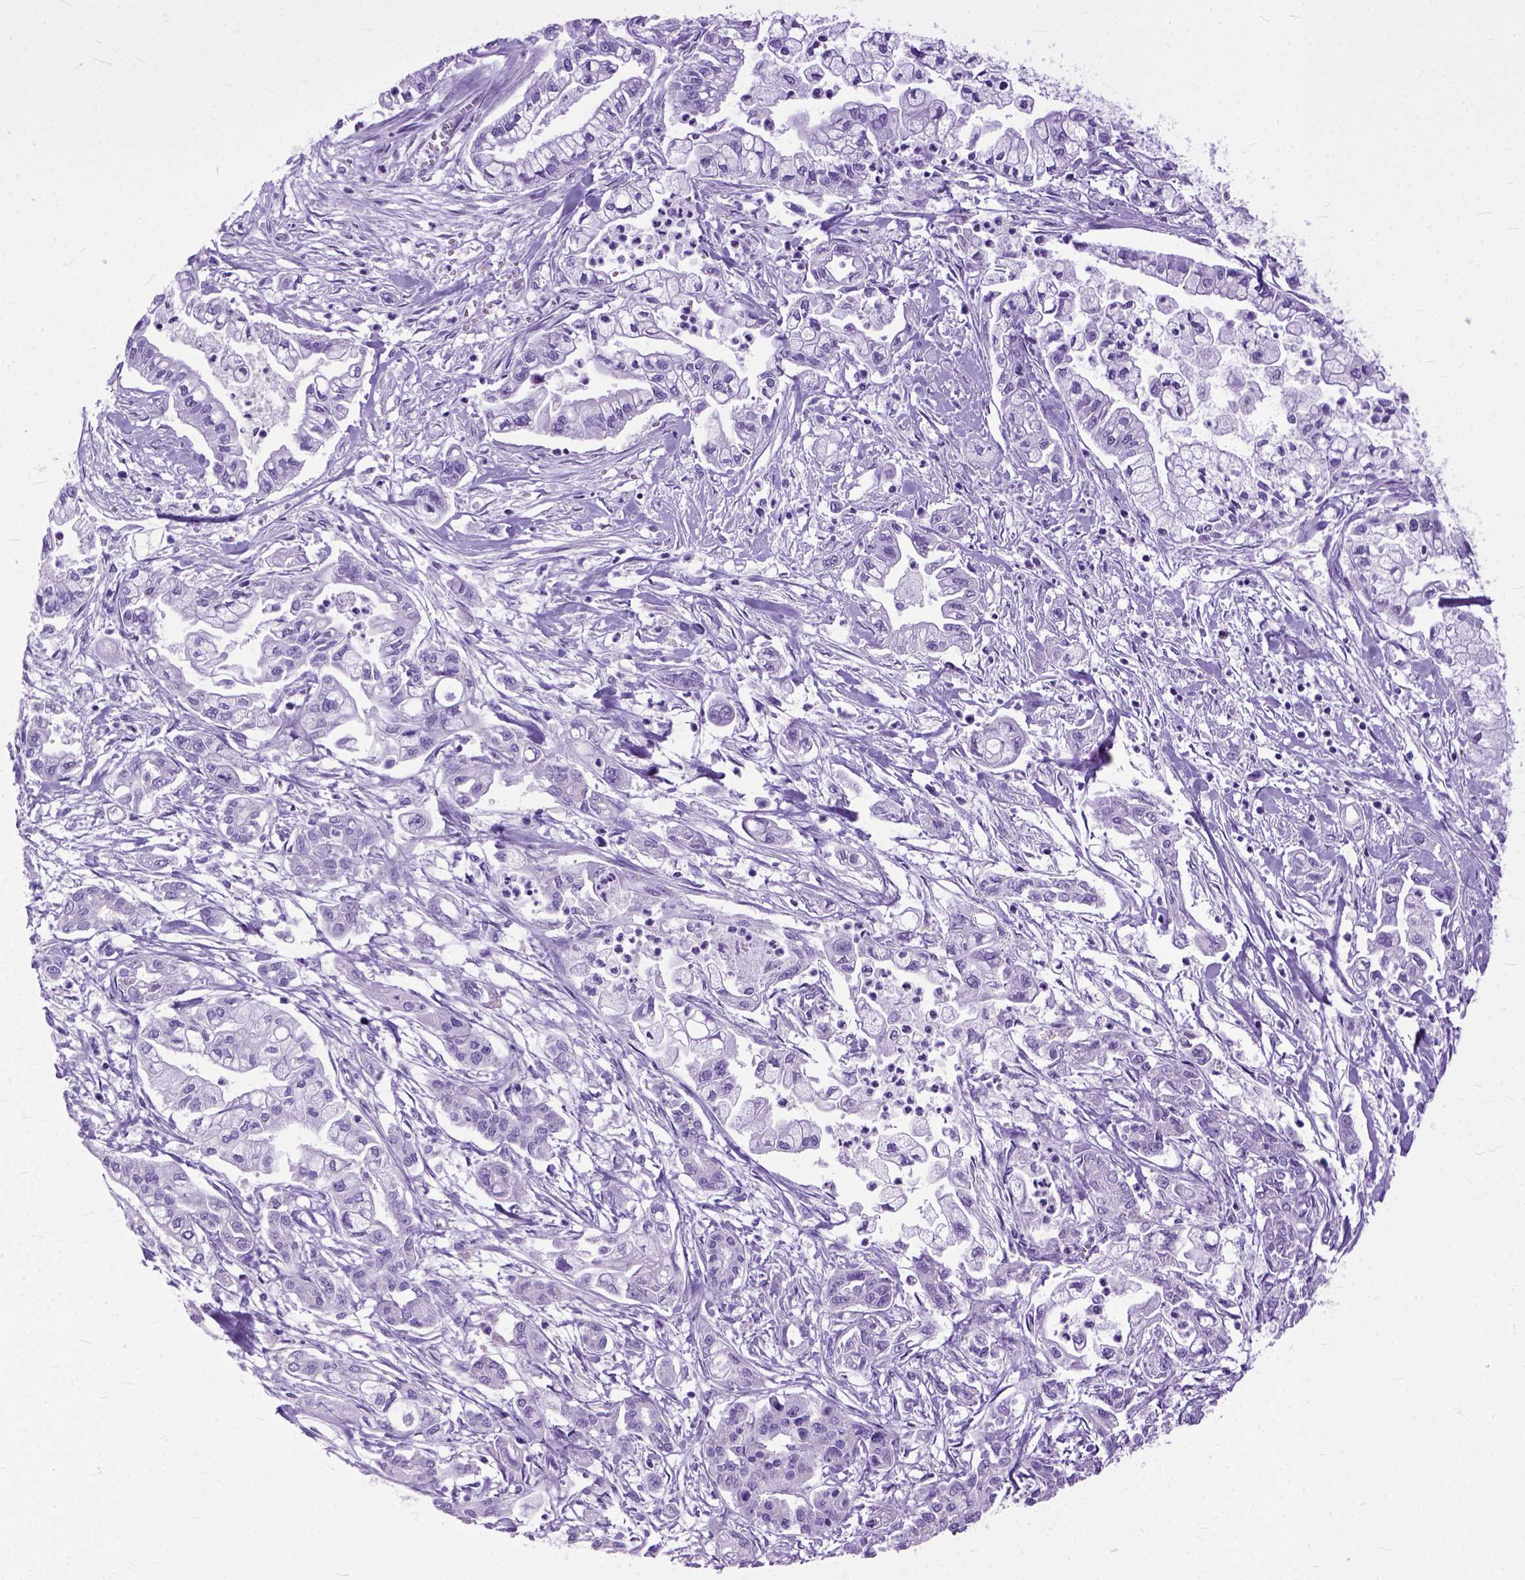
{"staining": {"intensity": "negative", "quantity": "none", "location": "none"}, "tissue": "pancreatic cancer", "cell_type": "Tumor cells", "image_type": "cancer", "snomed": [{"axis": "morphology", "description": "Adenocarcinoma, NOS"}, {"axis": "topography", "description": "Pancreas"}], "caption": "Micrograph shows no protein positivity in tumor cells of pancreatic cancer (adenocarcinoma) tissue.", "gene": "GNGT1", "patient": {"sex": "male", "age": 54}}